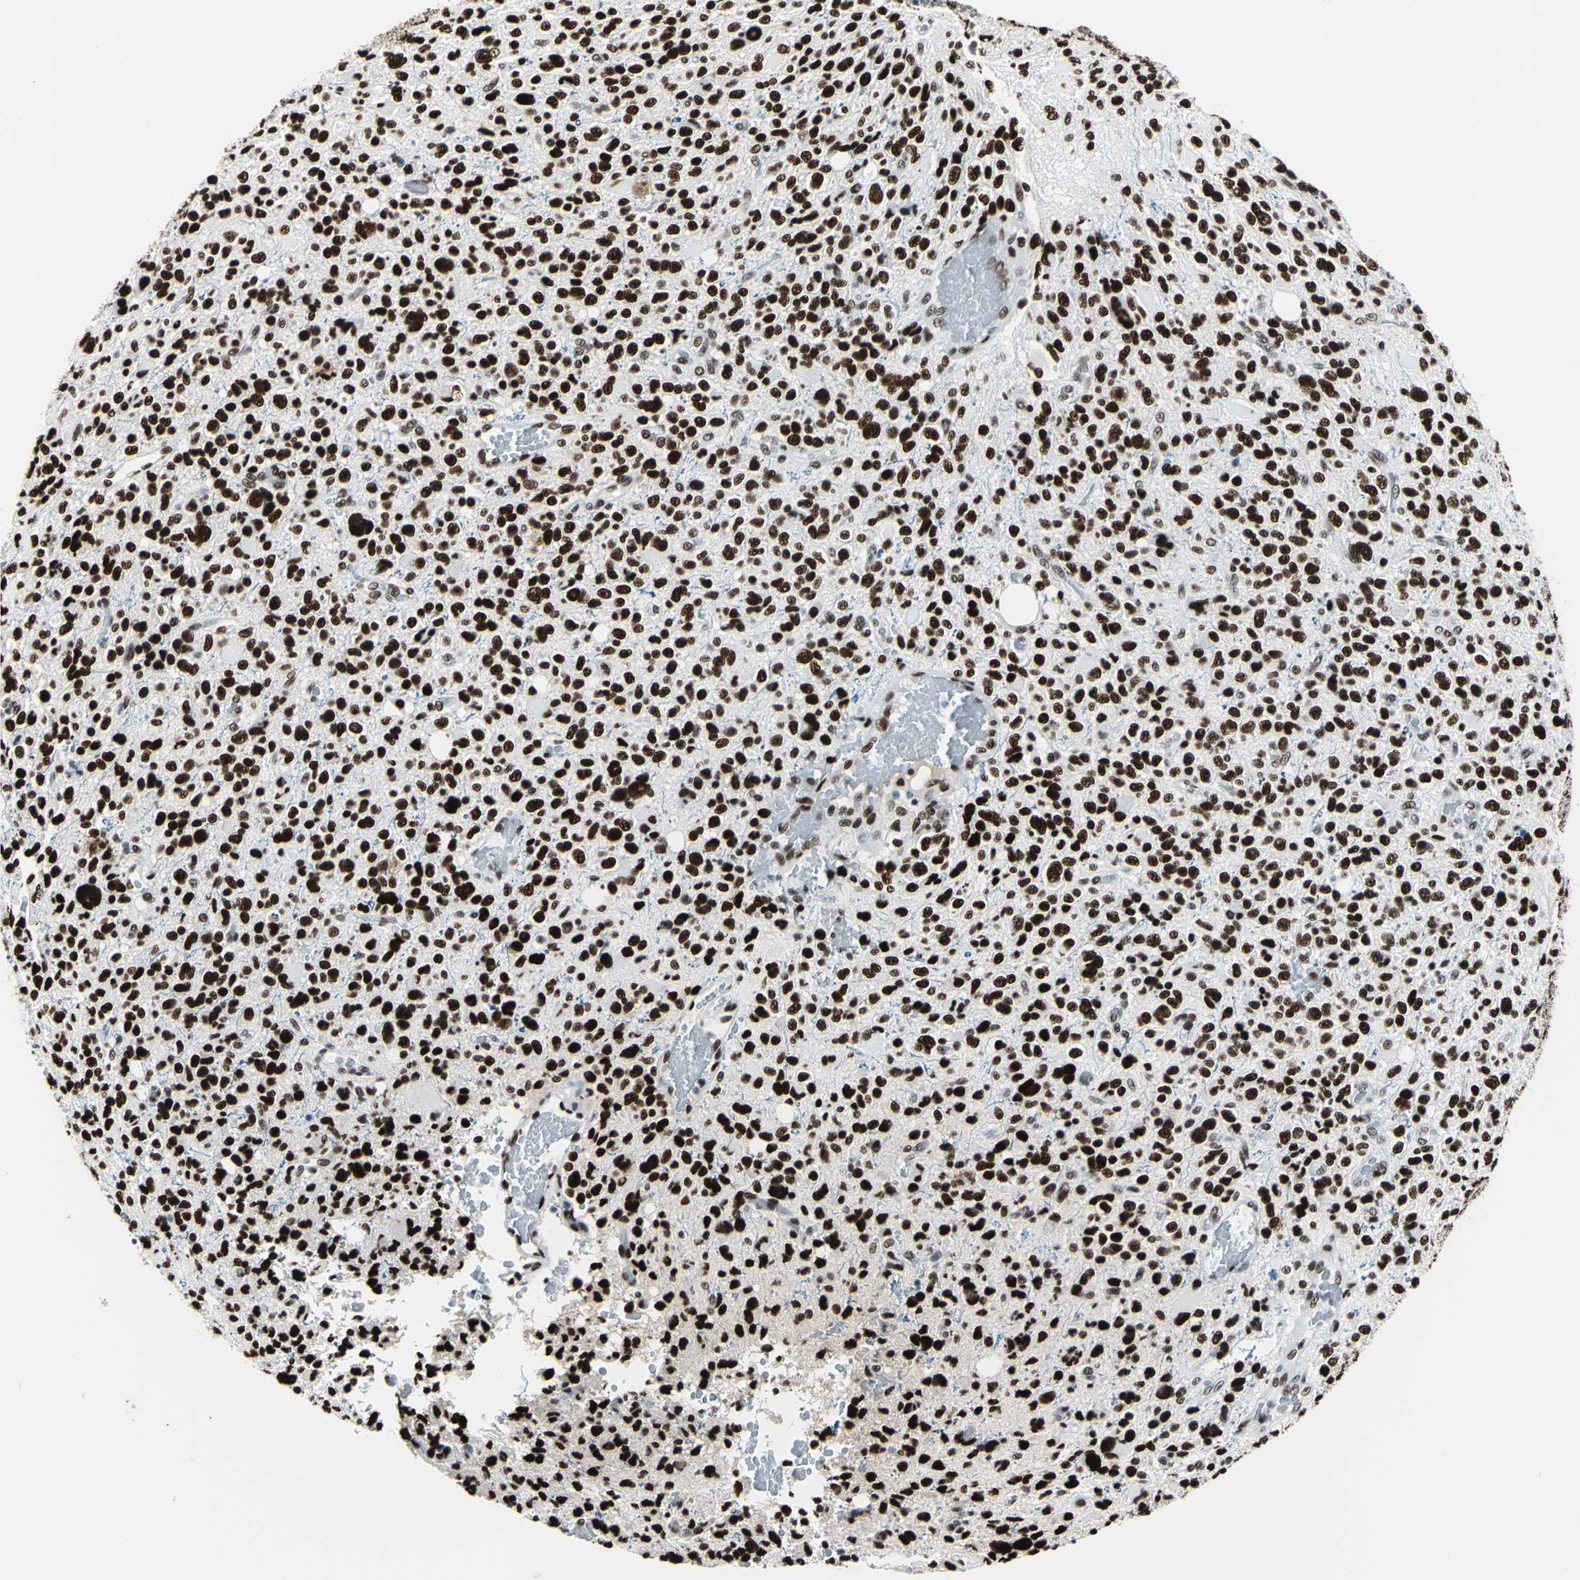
{"staining": {"intensity": "strong", "quantity": ">75%", "location": "nuclear"}, "tissue": "glioma", "cell_type": "Tumor cells", "image_type": "cancer", "snomed": [{"axis": "morphology", "description": "Glioma, malignant, High grade"}, {"axis": "topography", "description": "Brain"}], "caption": "Human malignant high-grade glioma stained for a protein (brown) demonstrates strong nuclear positive expression in approximately >75% of tumor cells.", "gene": "HDAC2", "patient": {"sex": "male", "age": 48}}